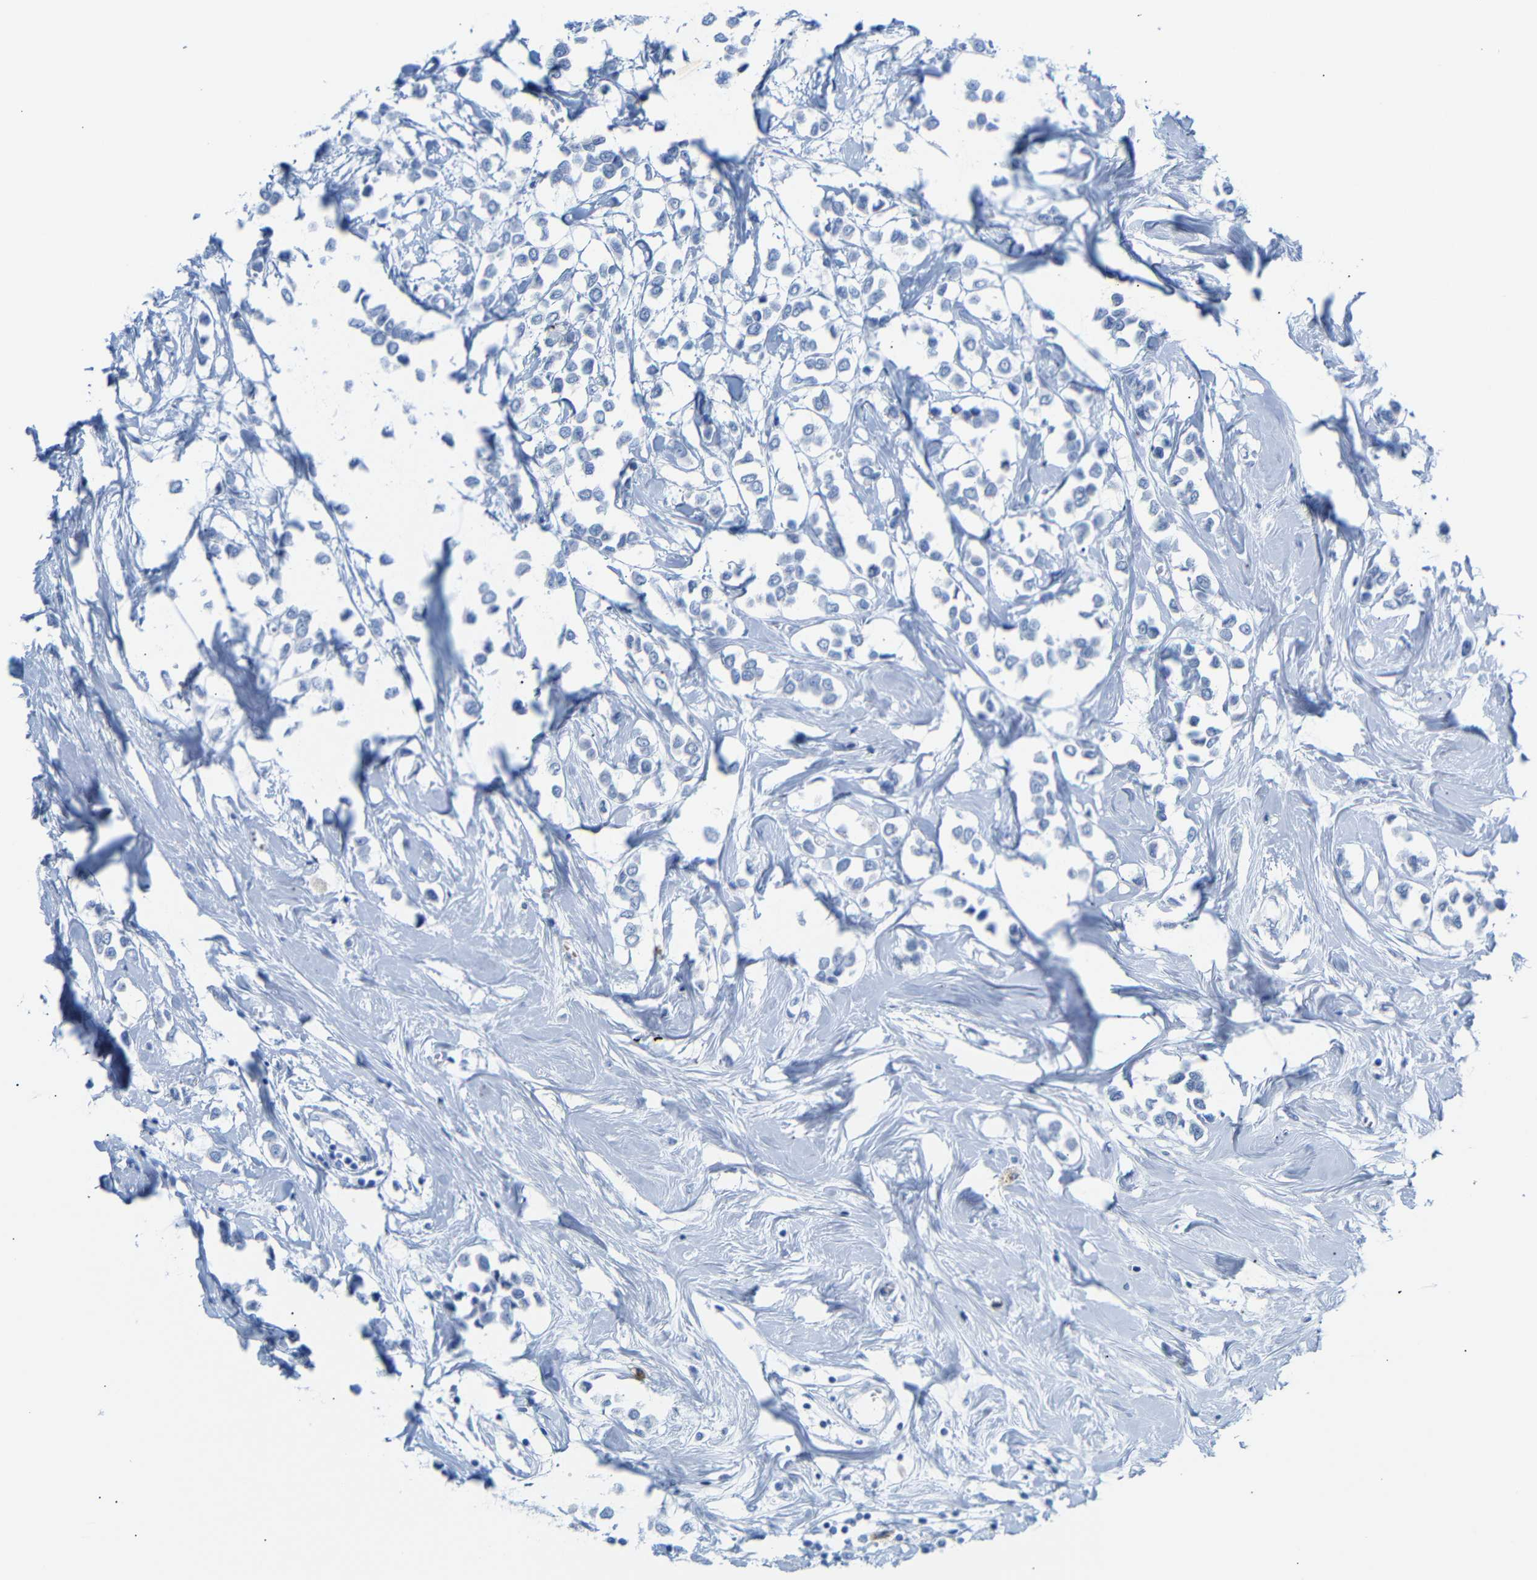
{"staining": {"intensity": "negative", "quantity": "none", "location": "none"}, "tissue": "breast cancer", "cell_type": "Tumor cells", "image_type": "cancer", "snomed": [{"axis": "morphology", "description": "Lobular carcinoma"}, {"axis": "topography", "description": "Breast"}], "caption": "Immunohistochemical staining of human breast cancer reveals no significant staining in tumor cells. Brightfield microscopy of immunohistochemistry (IHC) stained with DAB (3,3'-diaminobenzidine) (brown) and hematoxylin (blue), captured at high magnification.", "gene": "ERVMER34-1", "patient": {"sex": "female", "age": 51}}